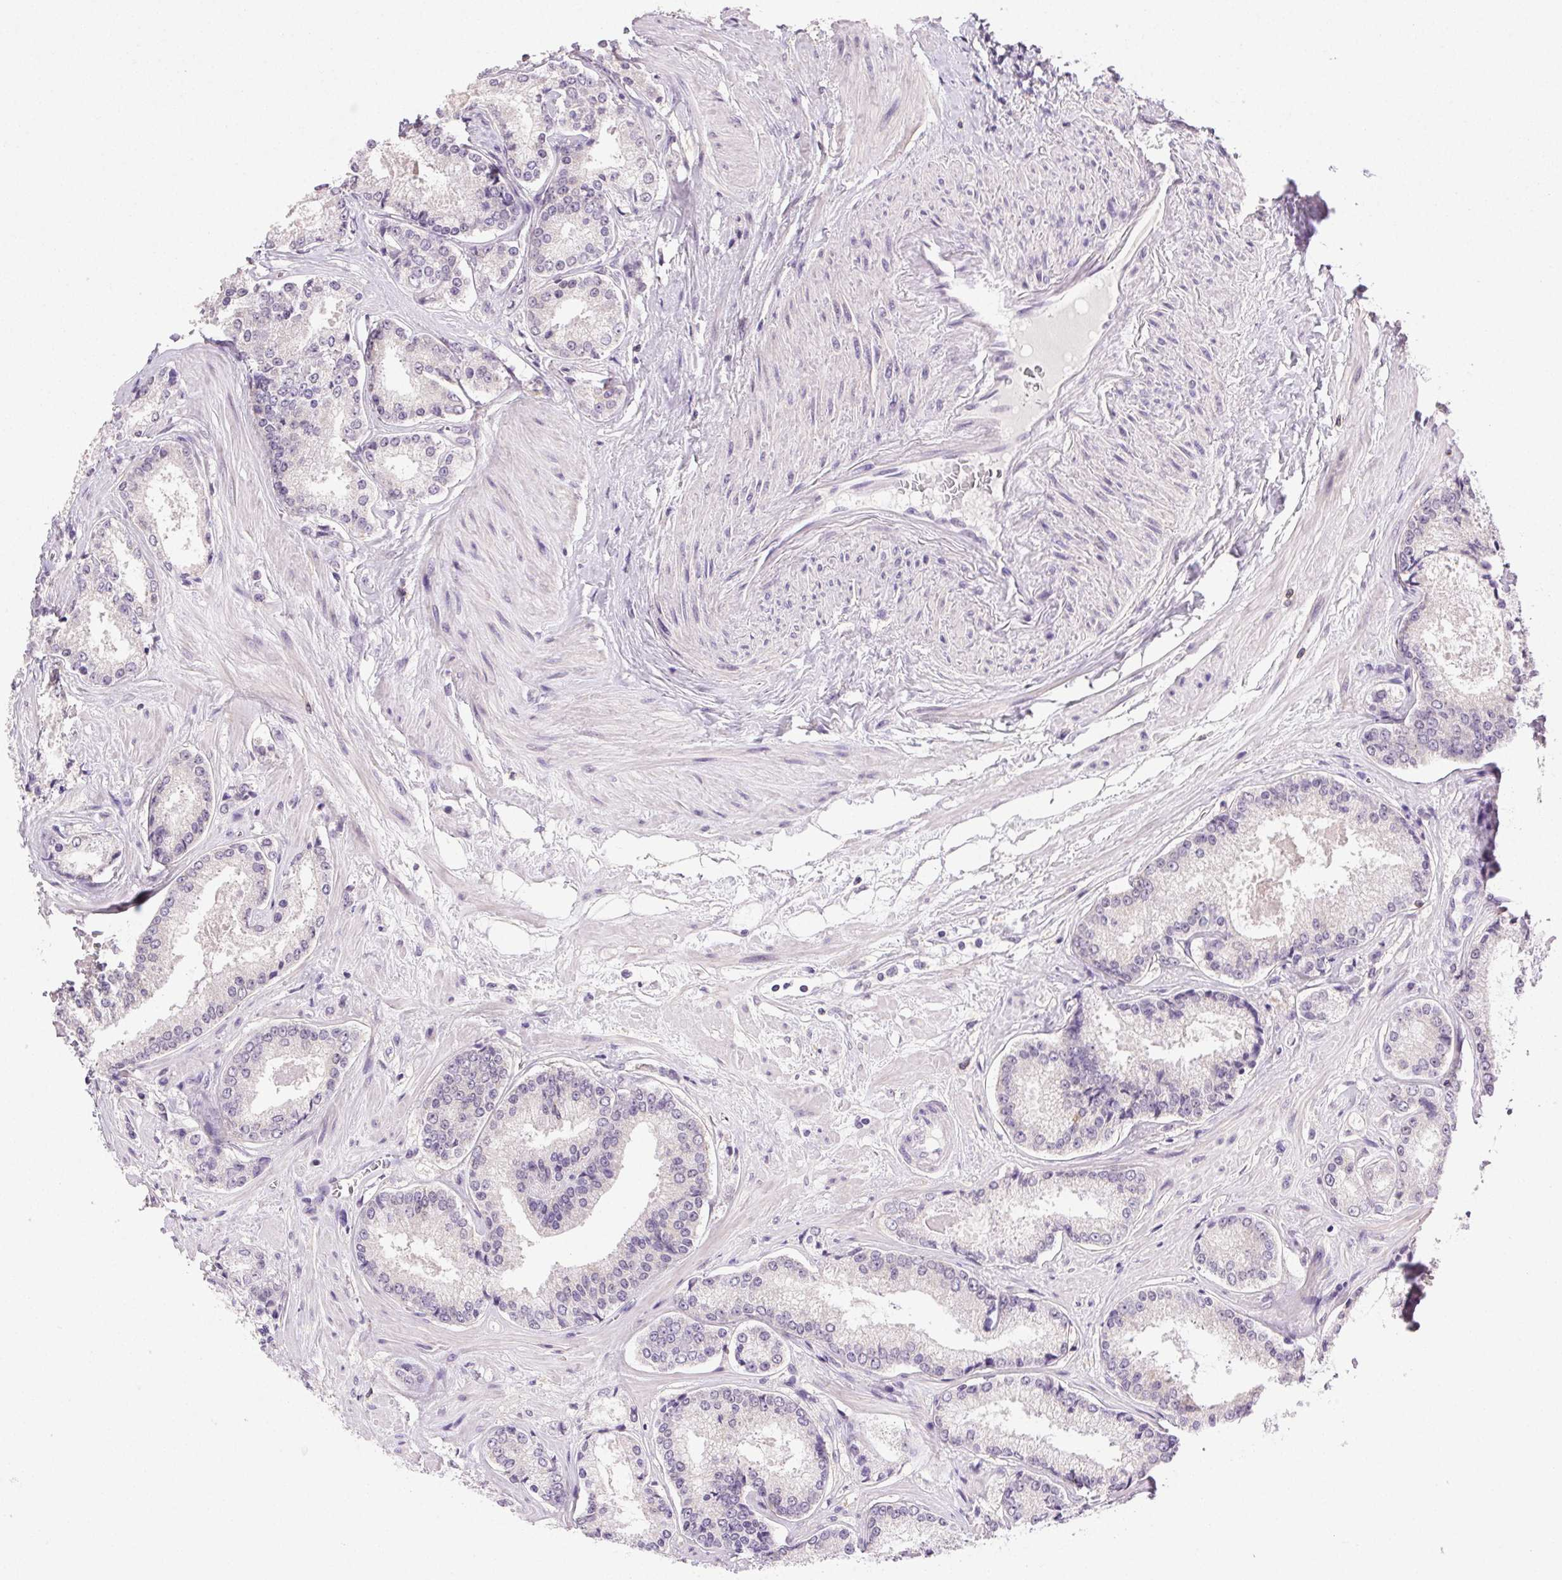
{"staining": {"intensity": "negative", "quantity": "none", "location": "none"}, "tissue": "prostate cancer", "cell_type": "Tumor cells", "image_type": "cancer", "snomed": [{"axis": "morphology", "description": "Adenocarcinoma, Low grade"}, {"axis": "topography", "description": "Prostate"}], "caption": "DAB immunohistochemical staining of prostate low-grade adenocarcinoma demonstrates no significant expression in tumor cells.", "gene": "AKAP5", "patient": {"sex": "male", "age": 56}}